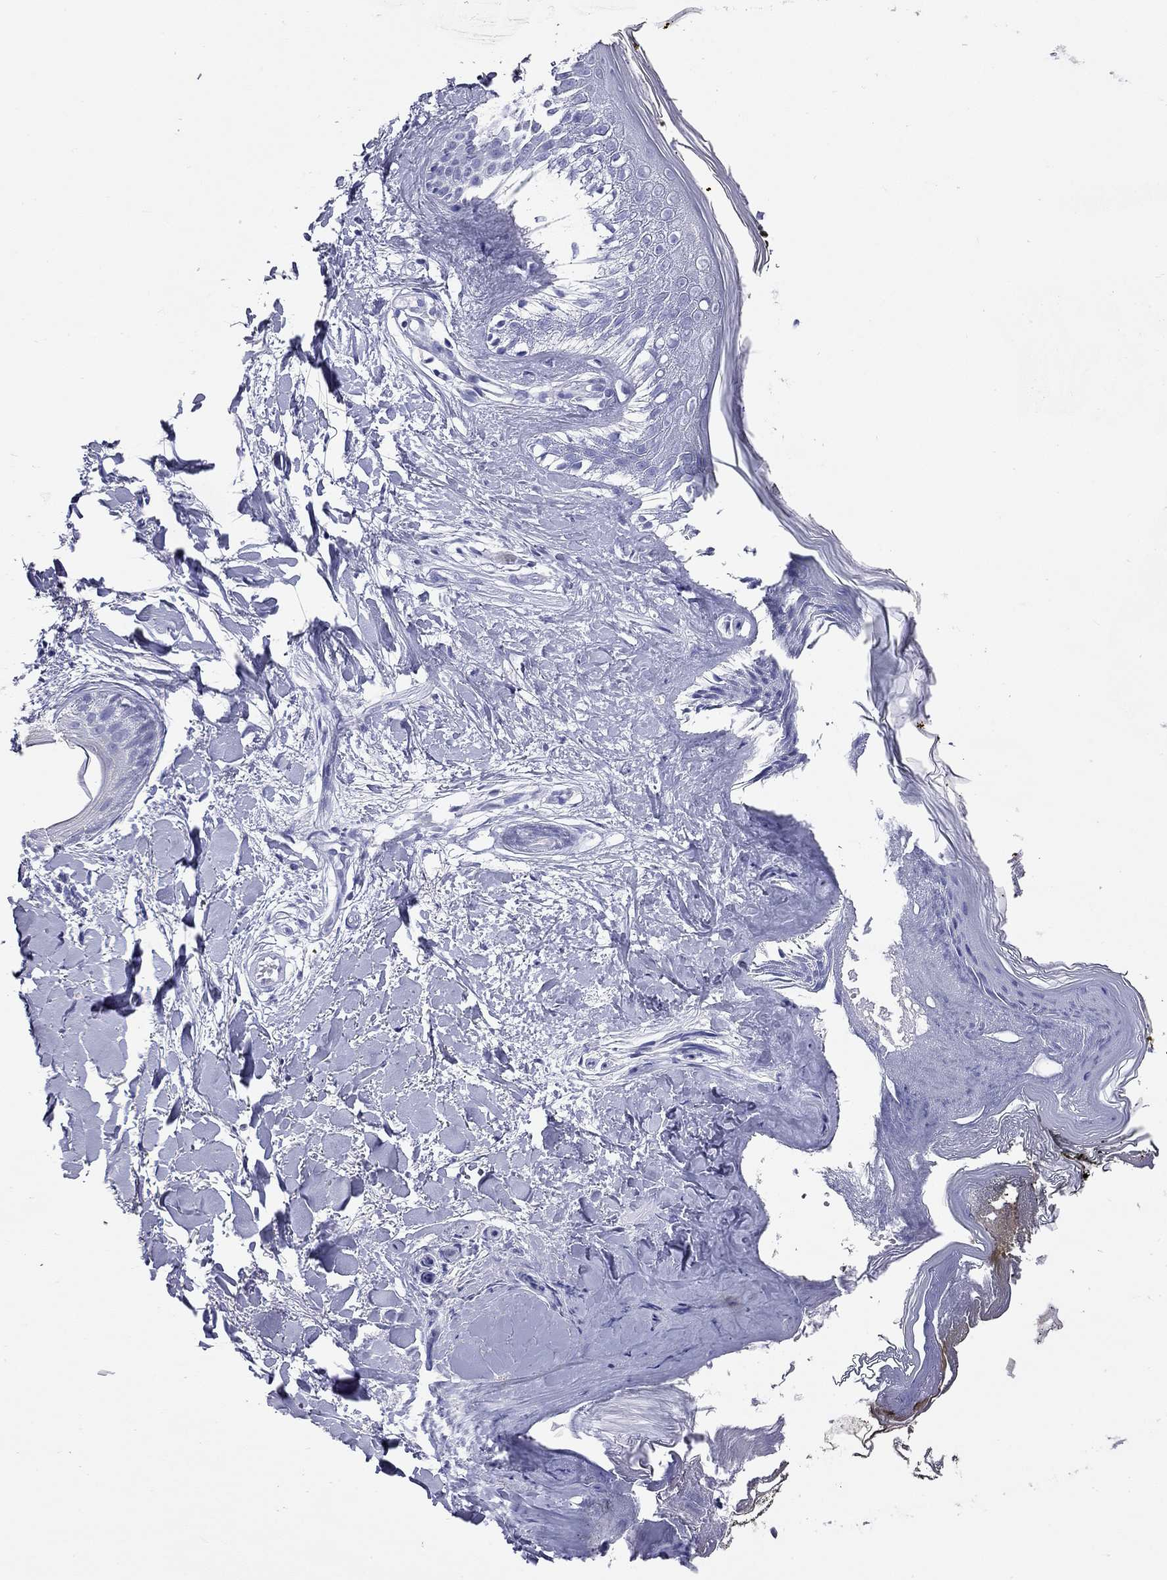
{"staining": {"intensity": "negative", "quantity": "none", "location": "none"}, "tissue": "skin", "cell_type": "Fibroblasts", "image_type": "normal", "snomed": [{"axis": "morphology", "description": "Normal tissue, NOS"}, {"axis": "topography", "description": "Skin"}], "caption": "High magnification brightfield microscopy of benign skin stained with DAB (3,3'-diaminobenzidine) (brown) and counterstained with hematoxylin (blue): fibroblasts show no significant staining. (DAB immunohistochemistry (IHC) with hematoxylin counter stain).", "gene": "DPY19L2", "patient": {"sex": "female", "age": 34}}